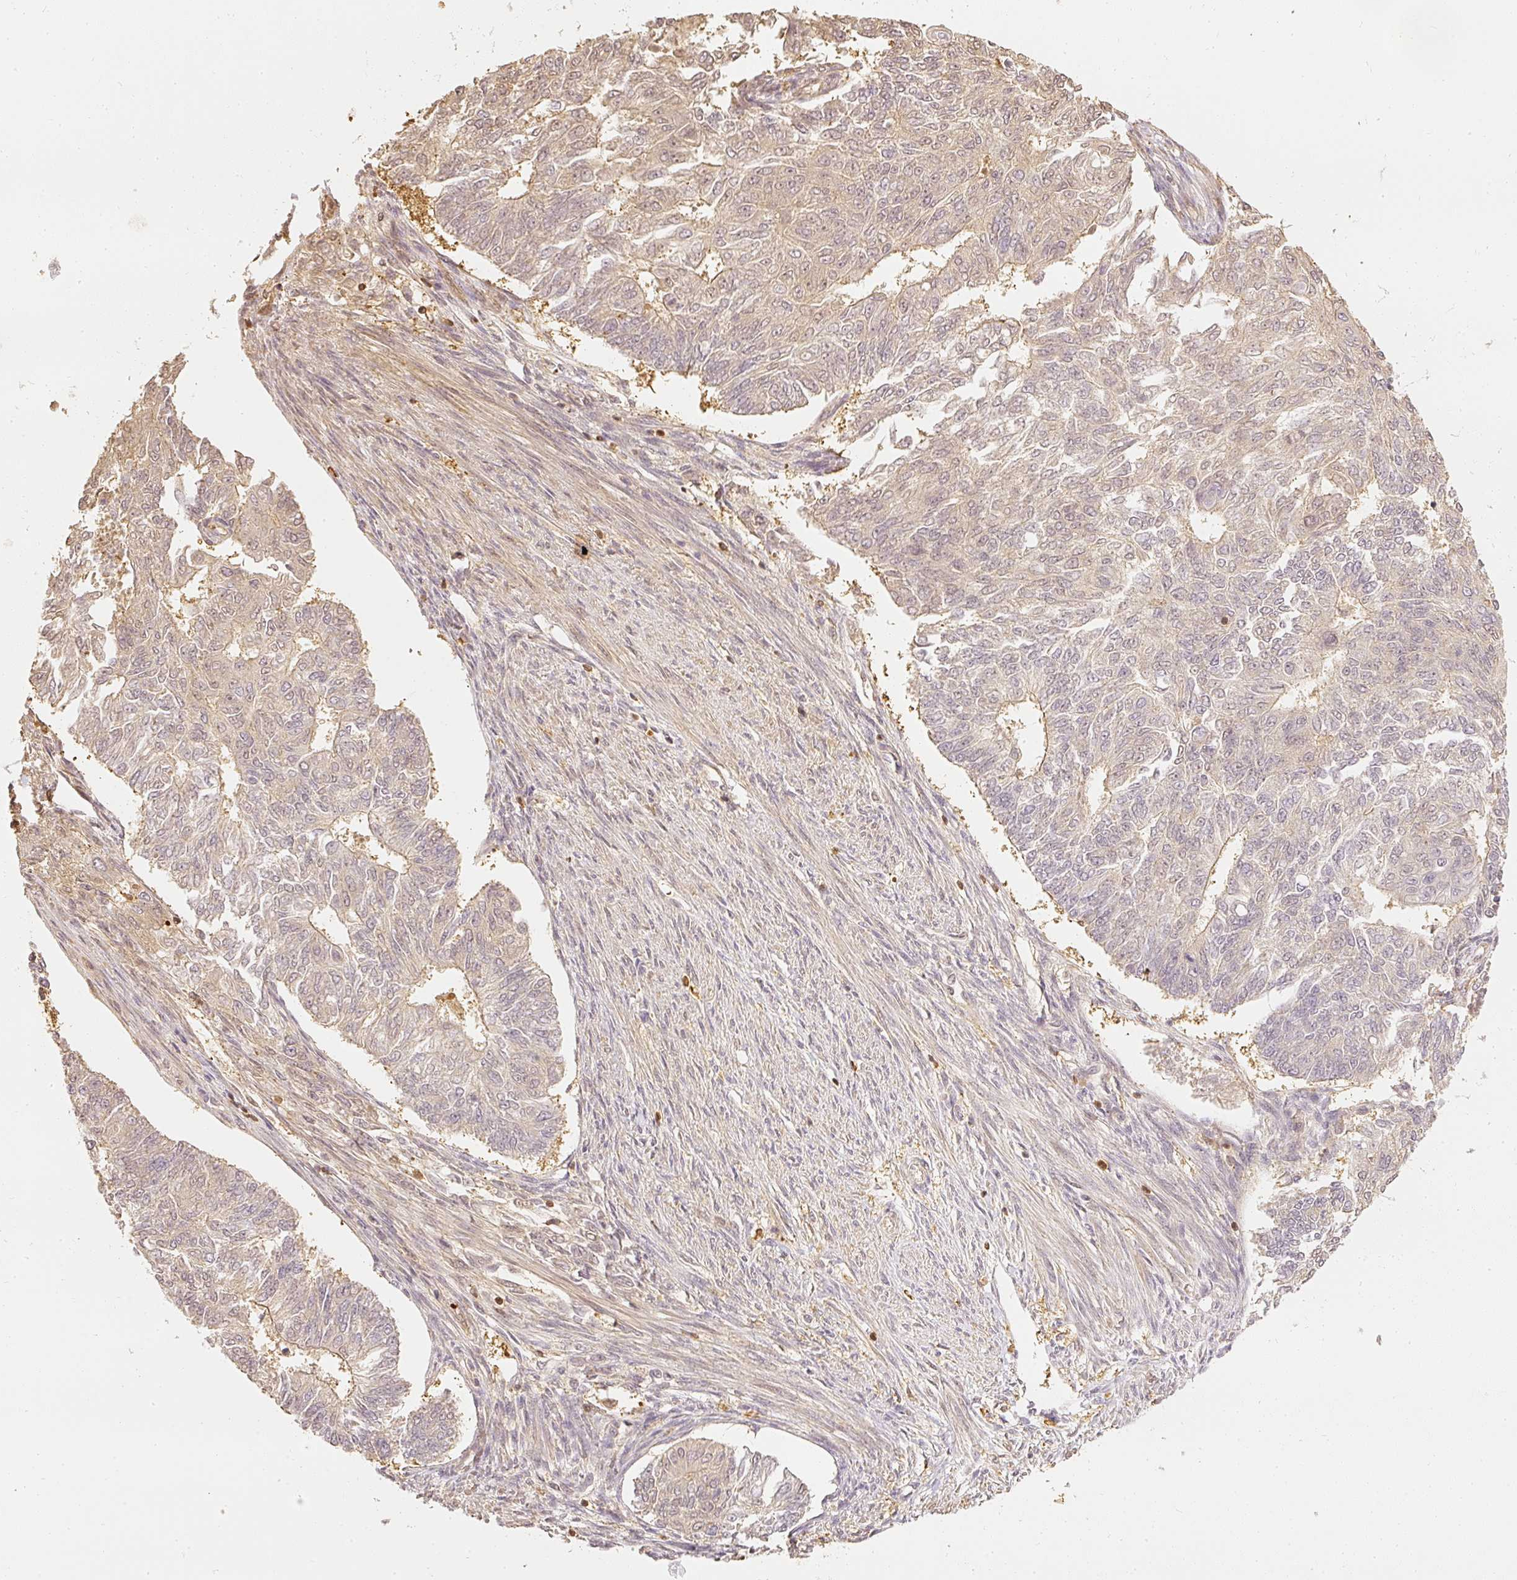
{"staining": {"intensity": "weak", "quantity": ">75%", "location": "cytoplasmic/membranous"}, "tissue": "endometrial cancer", "cell_type": "Tumor cells", "image_type": "cancer", "snomed": [{"axis": "morphology", "description": "Adenocarcinoma, NOS"}, {"axis": "topography", "description": "Endometrium"}], "caption": "Endometrial adenocarcinoma was stained to show a protein in brown. There is low levels of weak cytoplasmic/membranous expression in approximately >75% of tumor cells.", "gene": "PFN1", "patient": {"sex": "female", "age": 32}}